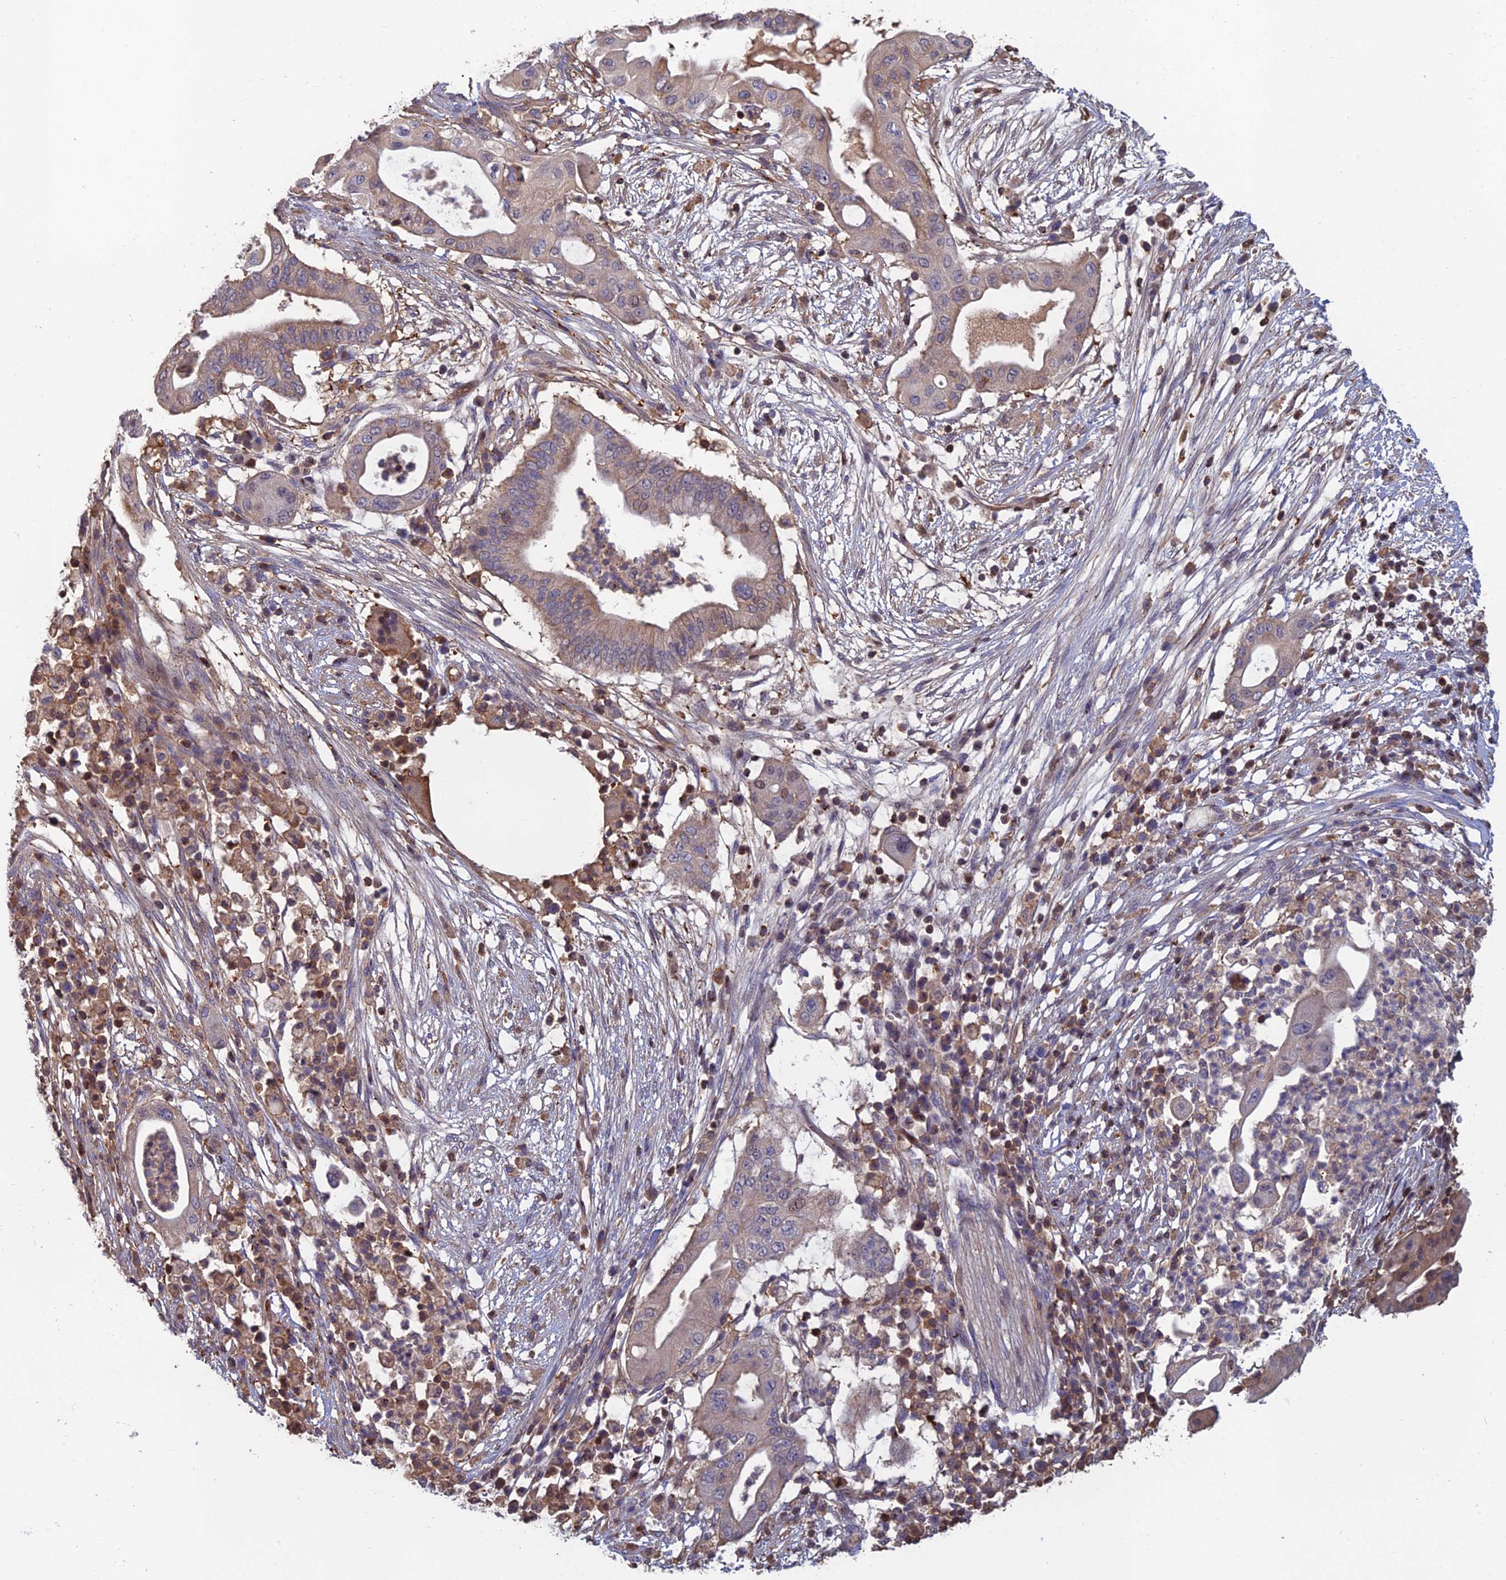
{"staining": {"intensity": "weak", "quantity": ">75%", "location": "cytoplasmic/membranous"}, "tissue": "pancreatic cancer", "cell_type": "Tumor cells", "image_type": "cancer", "snomed": [{"axis": "morphology", "description": "Adenocarcinoma, NOS"}, {"axis": "topography", "description": "Pancreas"}], "caption": "About >75% of tumor cells in human pancreatic cancer (adenocarcinoma) show weak cytoplasmic/membranous protein staining as visualized by brown immunohistochemical staining.", "gene": "C15orf62", "patient": {"sex": "male", "age": 68}}